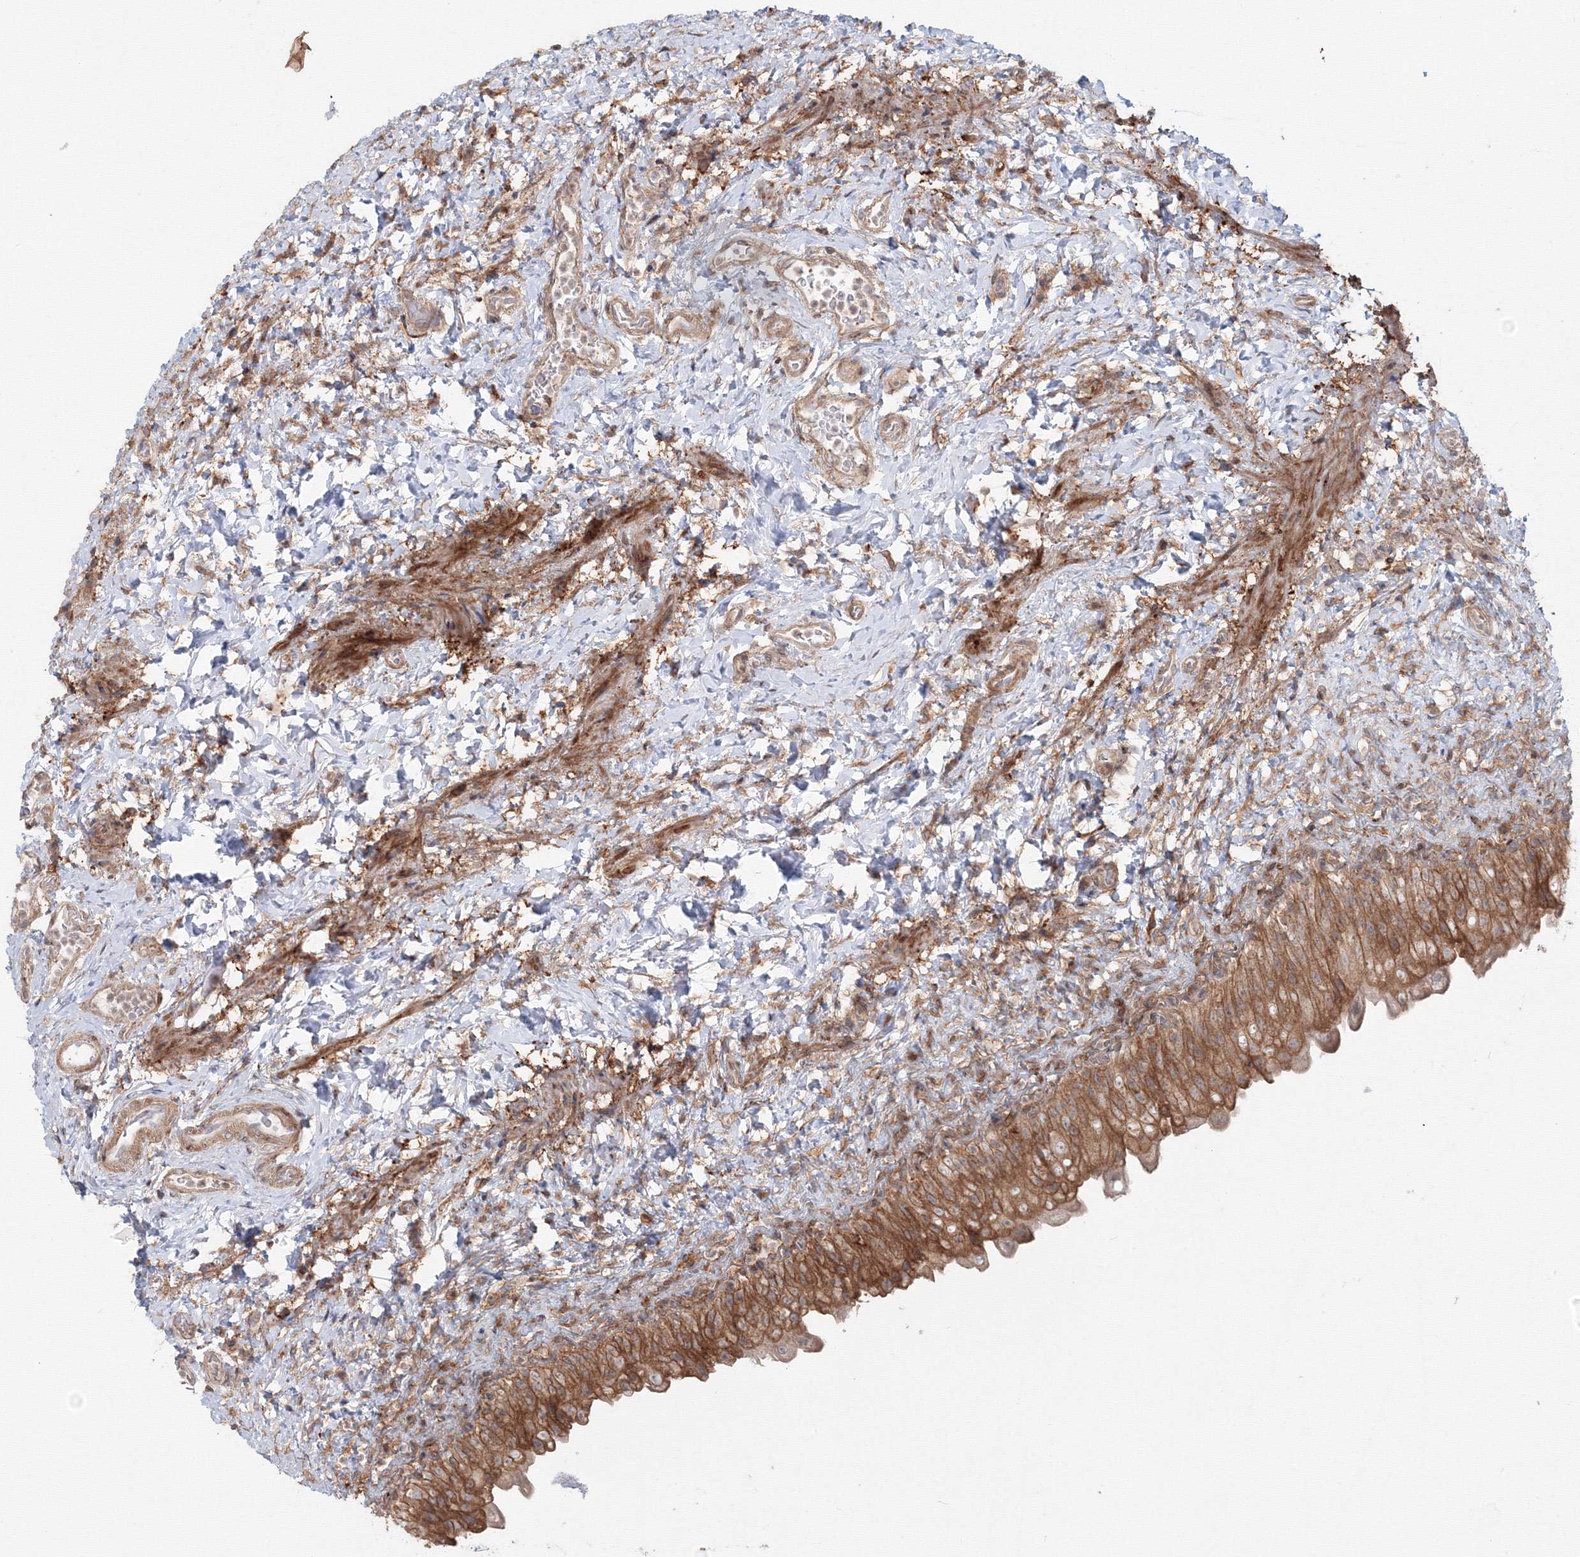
{"staining": {"intensity": "moderate", "quantity": ">75%", "location": "cytoplasmic/membranous"}, "tissue": "urinary bladder", "cell_type": "Urothelial cells", "image_type": "normal", "snomed": [{"axis": "morphology", "description": "Normal tissue, NOS"}, {"axis": "topography", "description": "Urinary bladder"}], "caption": "DAB immunohistochemical staining of benign urinary bladder reveals moderate cytoplasmic/membranous protein staining in about >75% of urothelial cells.", "gene": "SH3PXD2A", "patient": {"sex": "female", "age": 27}}